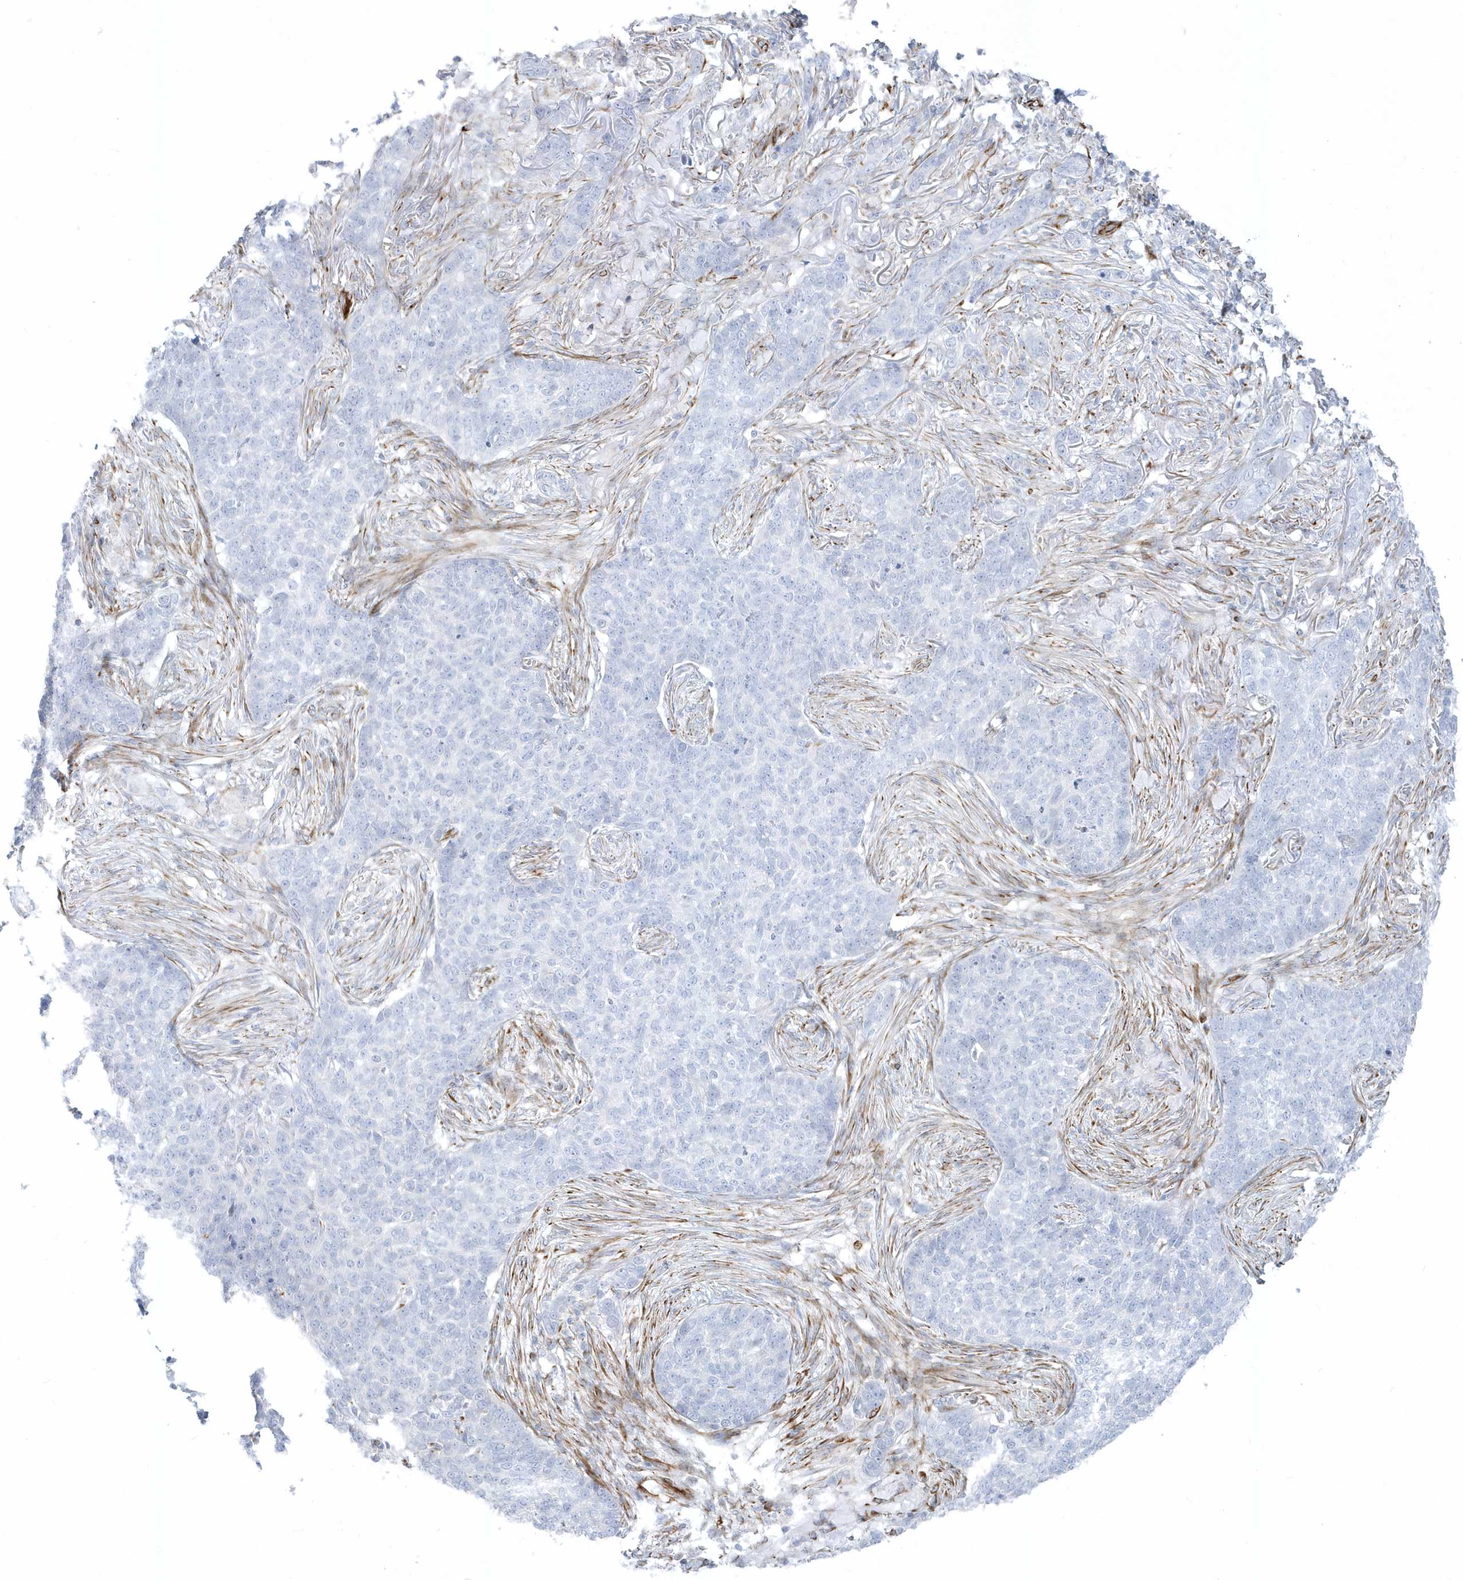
{"staining": {"intensity": "negative", "quantity": "none", "location": "none"}, "tissue": "skin cancer", "cell_type": "Tumor cells", "image_type": "cancer", "snomed": [{"axis": "morphology", "description": "Basal cell carcinoma"}, {"axis": "topography", "description": "Skin"}], "caption": "The IHC histopathology image has no significant positivity in tumor cells of skin basal cell carcinoma tissue.", "gene": "PPIL6", "patient": {"sex": "male", "age": 85}}